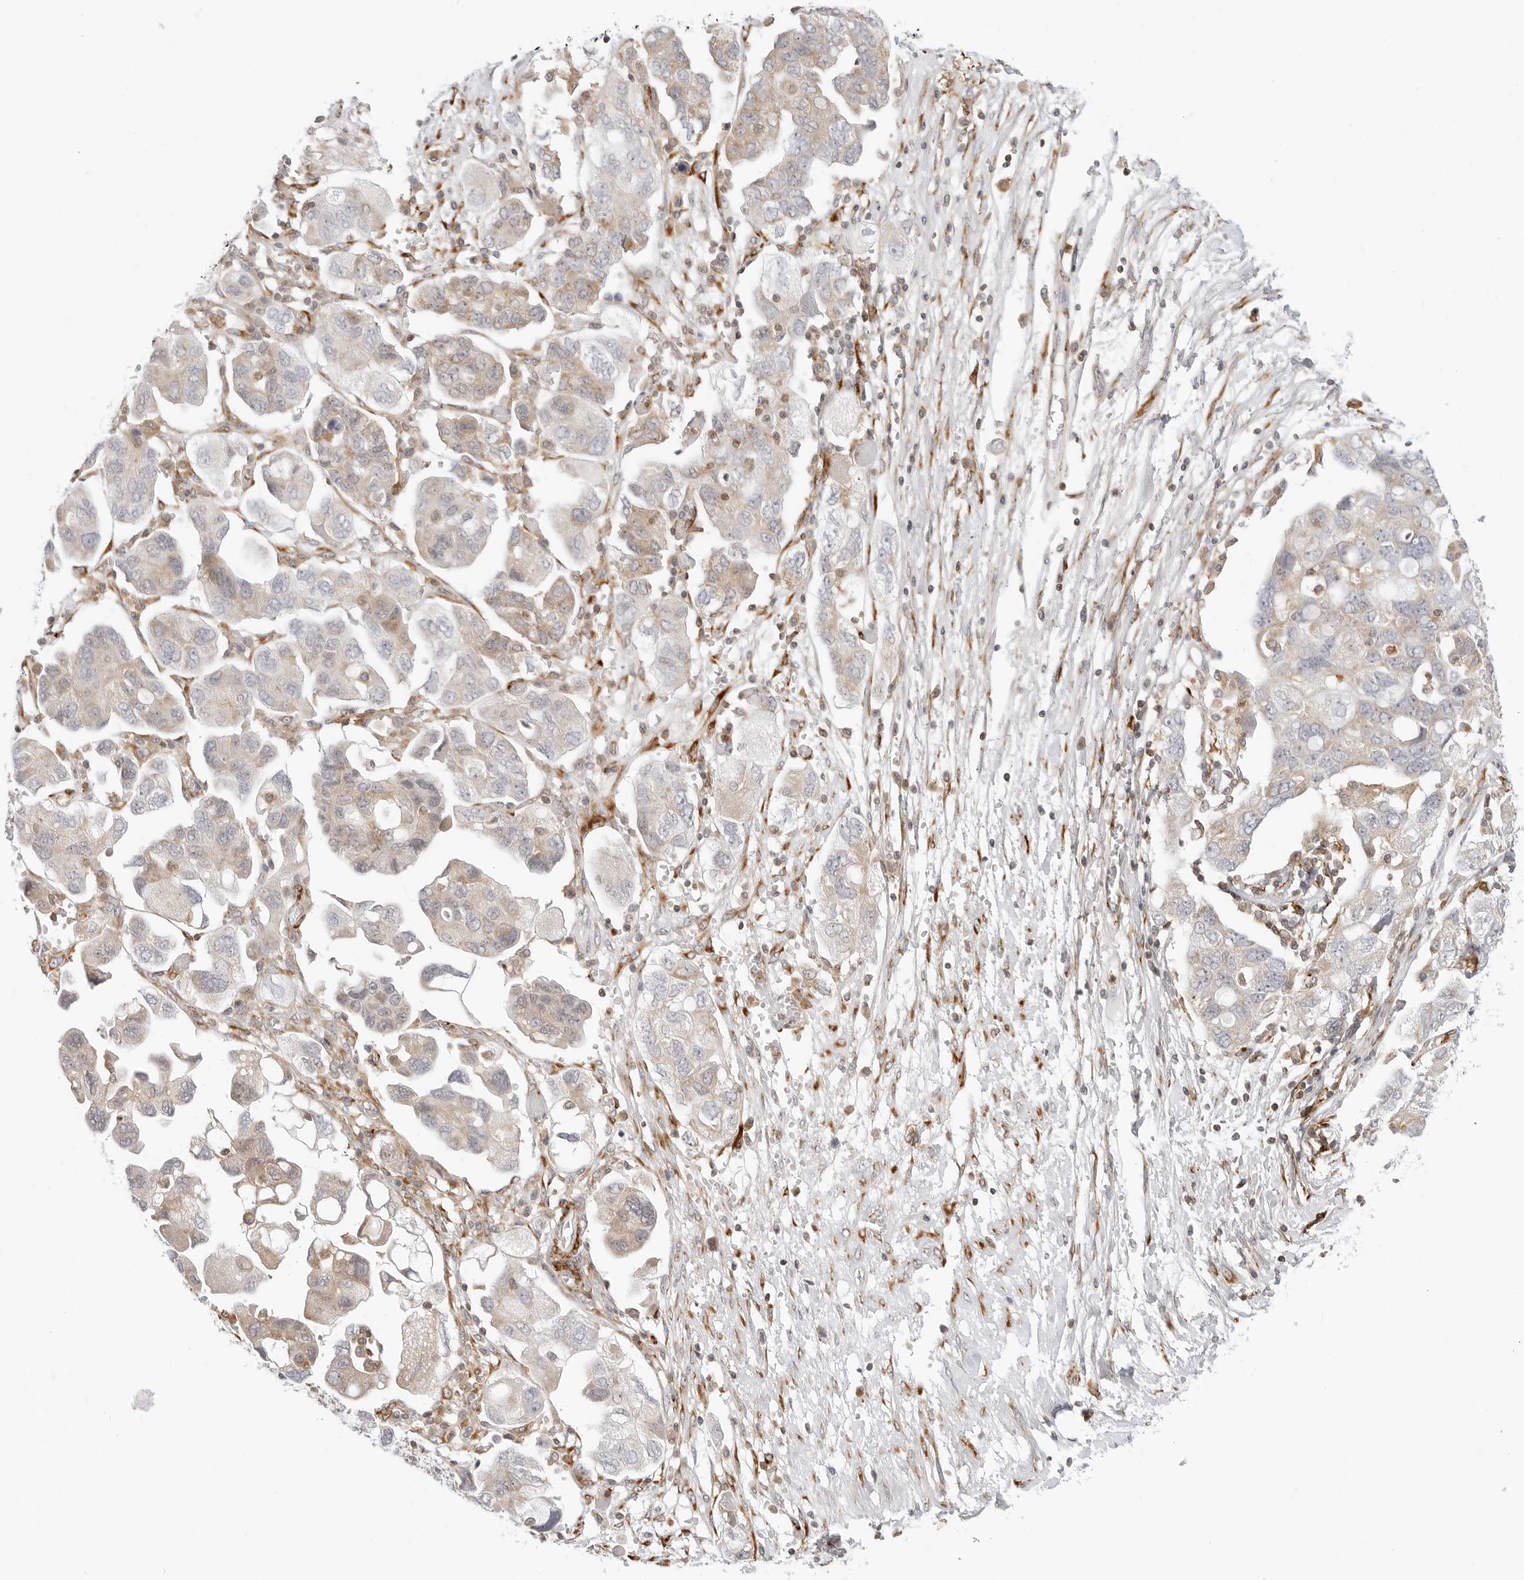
{"staining": {"intensity": "weak", "quantity": ">75%", "location": "cytoplasmic/membranous"}, "tissue": "ovarian cancer", "cell_type": "Tumor cells", "image_type": "cancer", "snomed": [{"axis": "morphology", "description": "Carcinoma, NOS"}, {"axis": "morphology", "description": "Cystadenocarcinoma, serous, NOS"}, {"axis": "topography", "description": "Ovary"}], "caption": "Ovarian carcinoma stained with a protein marker reveals weak staining in tumor cells.", "gene": "C1QTNF1", "patient": {"sex": "female", "age": 69}}